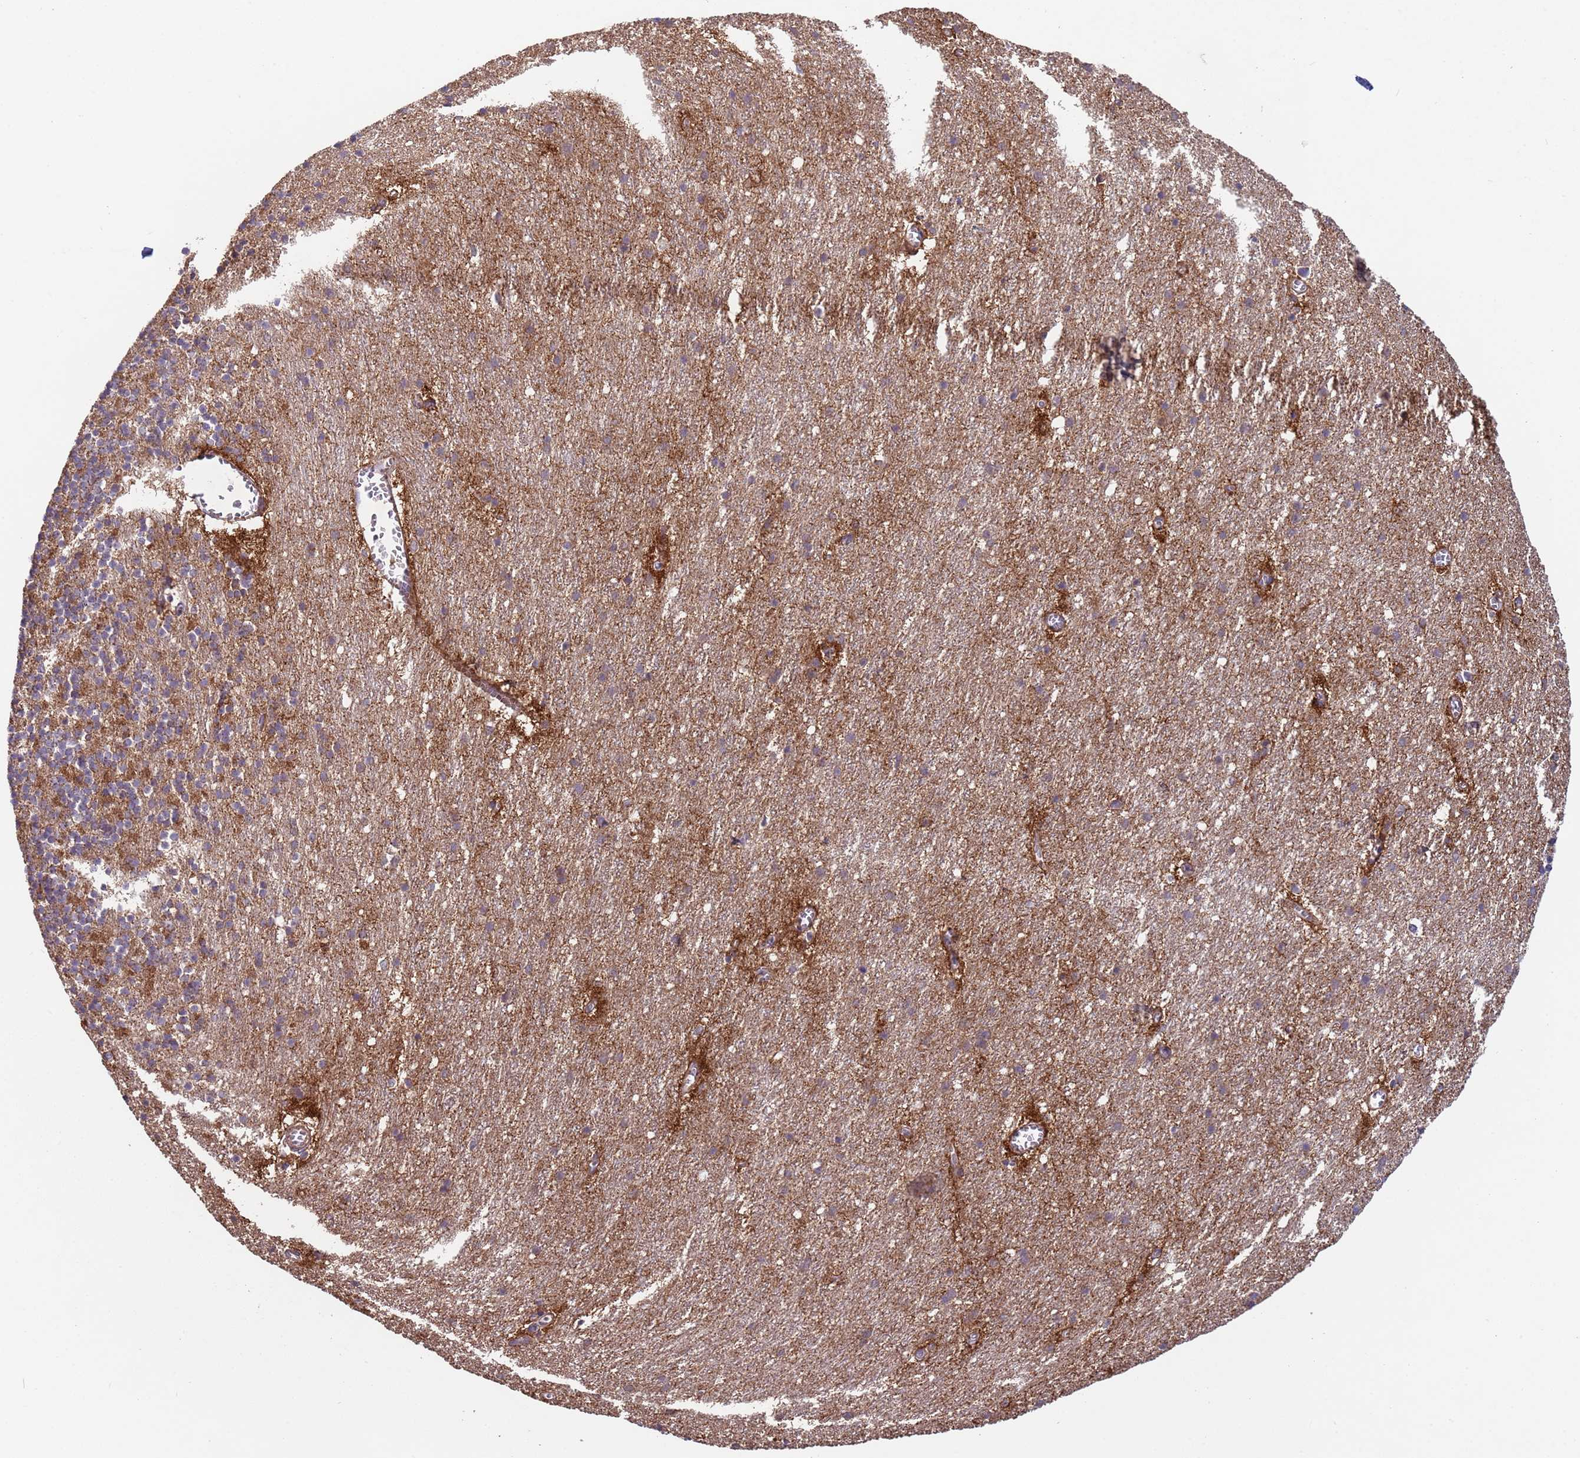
{"staining": {"intensity": "strong", "quantity": "<25%", "location": "cytoplasmic/membranous"}, "tissue": "cerebellum", "cell_type": "Cells in granular layer", "image_type": "normal", "snomed": [{"axis": "morphology", "description": "Normal tissue, NOS"}, {"axis": "topography", "description": "Cerebellum"}], "caption": "Protein expression analysis of benign human cerebellum reveals strong cytoplasmic/membranous staining in approximately <25% of cells in granular layer. Nuclei are stained in blue.", "gene": "ACAD8", "patient": {"sex": "male", "age": 54}}